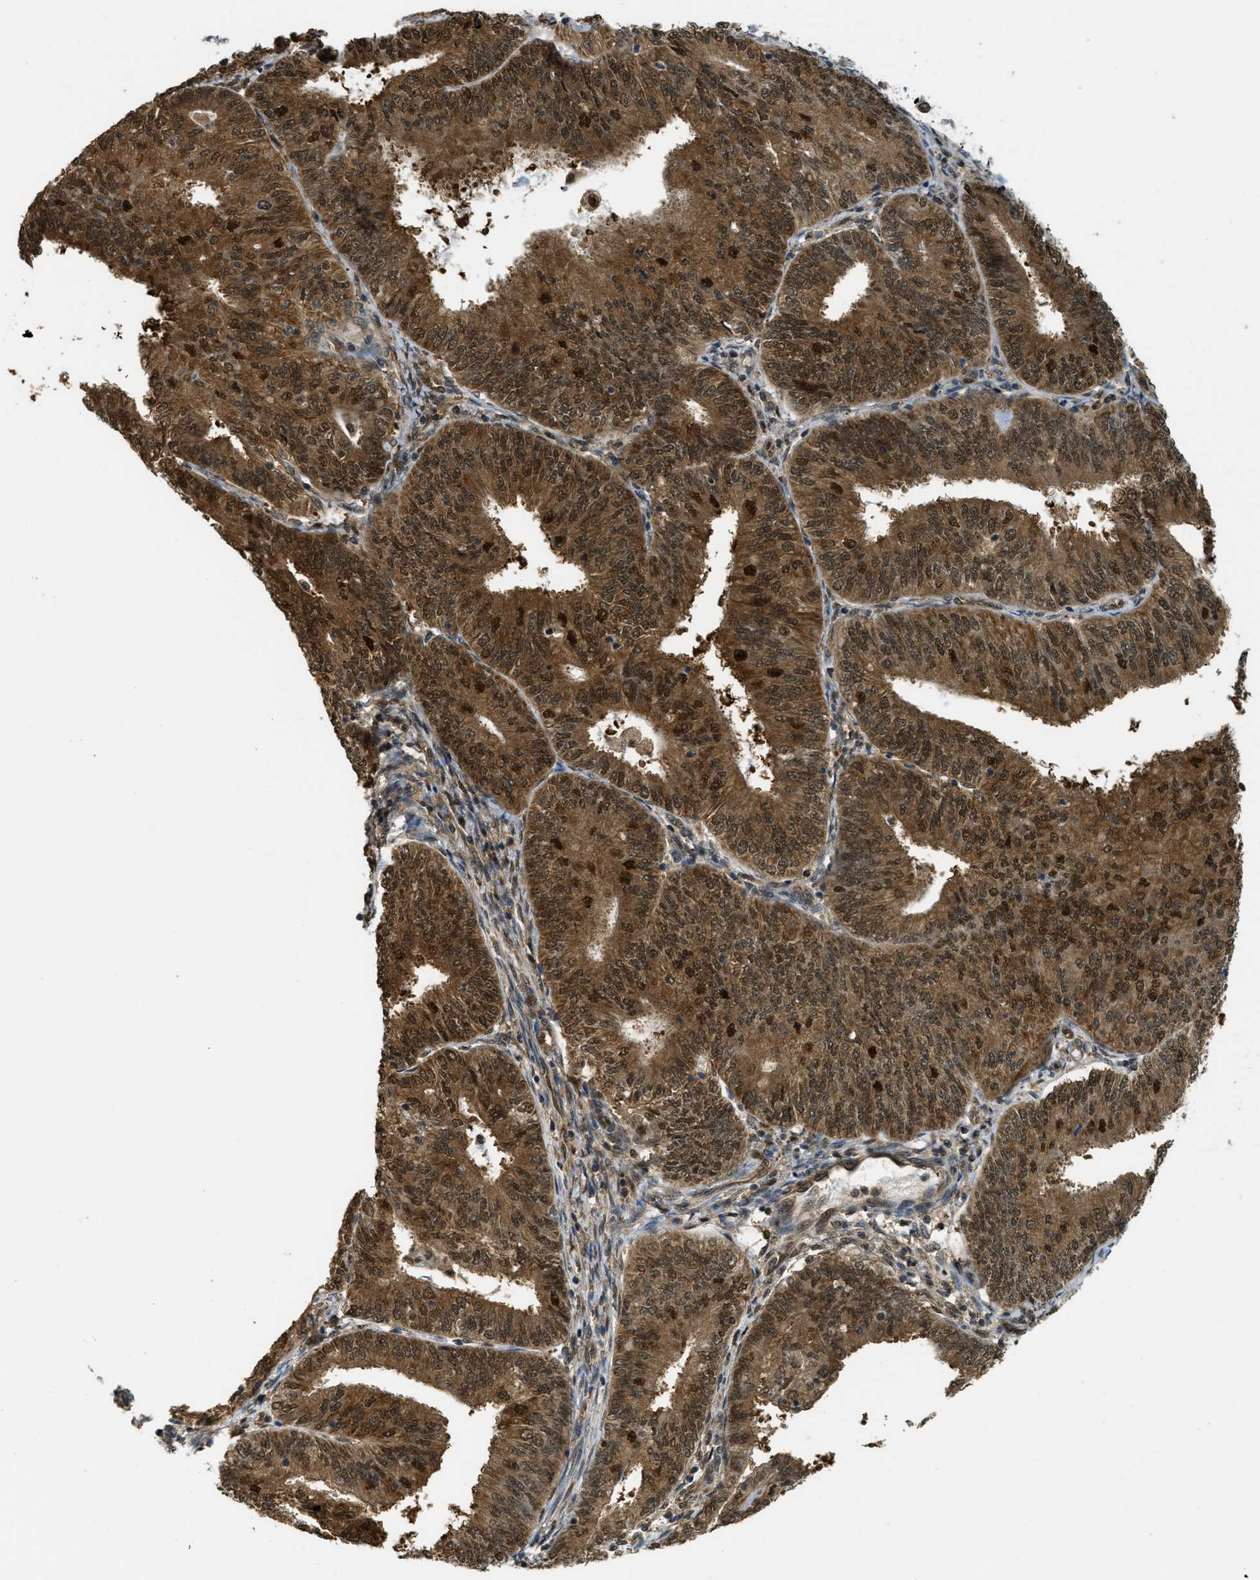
{"staining": {"intensity": "strong", "quantity": ">75%", "location": "cytoplasmic/membranous,nuclear"}, "tissue": "endometrial cancer", "cell_type": "Tumor cells", "image_type": "cancer", "snomed": [{"axis": "morphology", "description": "Adenocarcinoma, NOS"}, {"axis": "topography", "description": "Endometrium"}], "caption": "Human endometrial adenocarcinoma stained with a protein marker displays strong staining in tumor cells.", "gene": "PSMC5", "patient": {"sex": "female", "age": 58}}